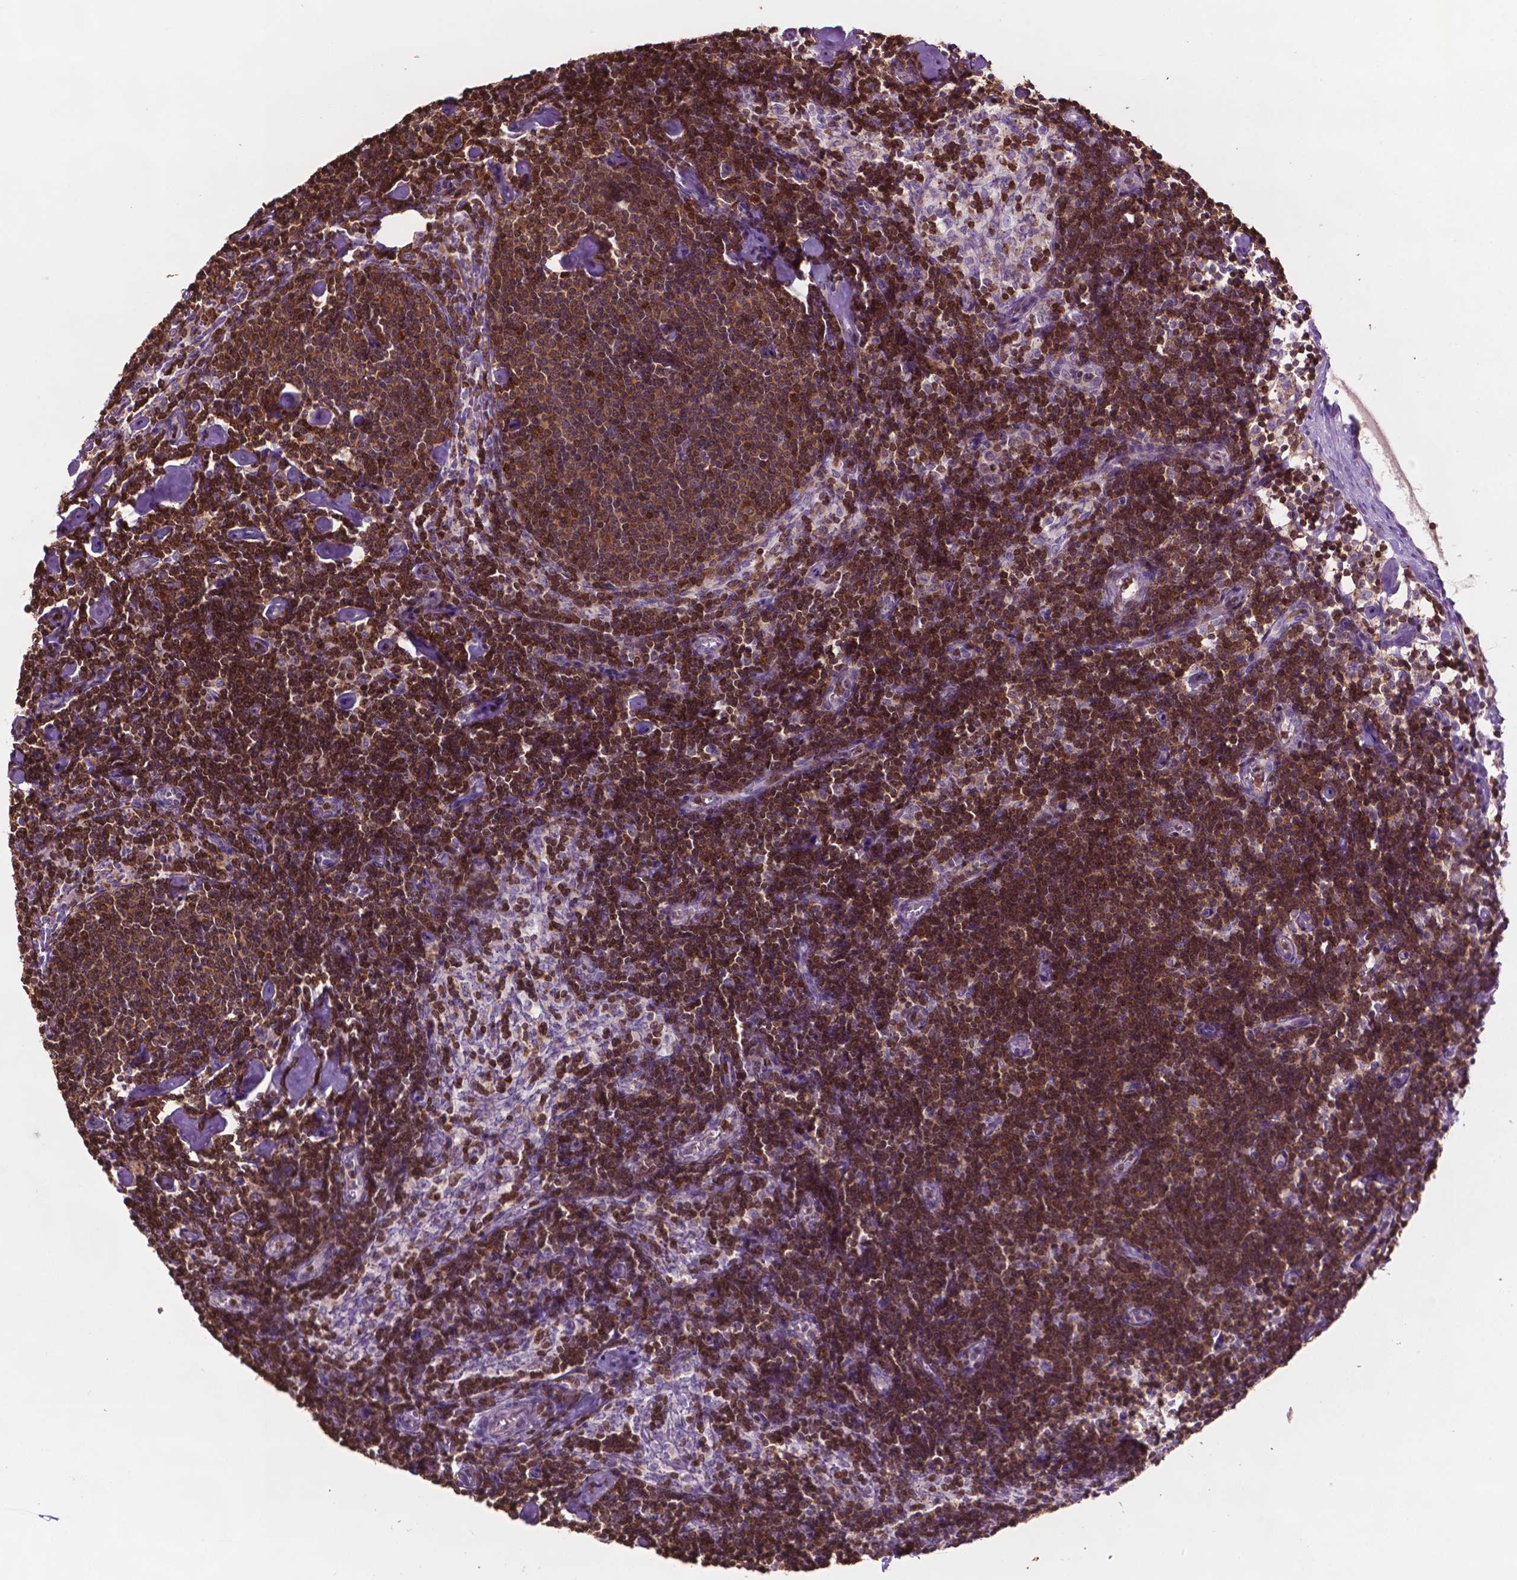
{"staining": {"intensity": "strong", "quantity": "25%-75%", "location": "cytoplasmic/membranous,nuclear"}, "tissue": "lymph node", "cell_type": "Germinal center cells", "image_type": "normal", "snomed": [{"axis": "morphology", "description": "Normal tissue, NOS"}, {"axis": "topography", "description": "Lymph node"}], "caption": "Human lymph node stained with a brown dye demonstrates strong cytoplasmic/membranous,nuclear positive expression in about 25%-75% of germinal center cells.", "gene": "TBC1D10C", "patient": {"sex": "female", "age": 42}}